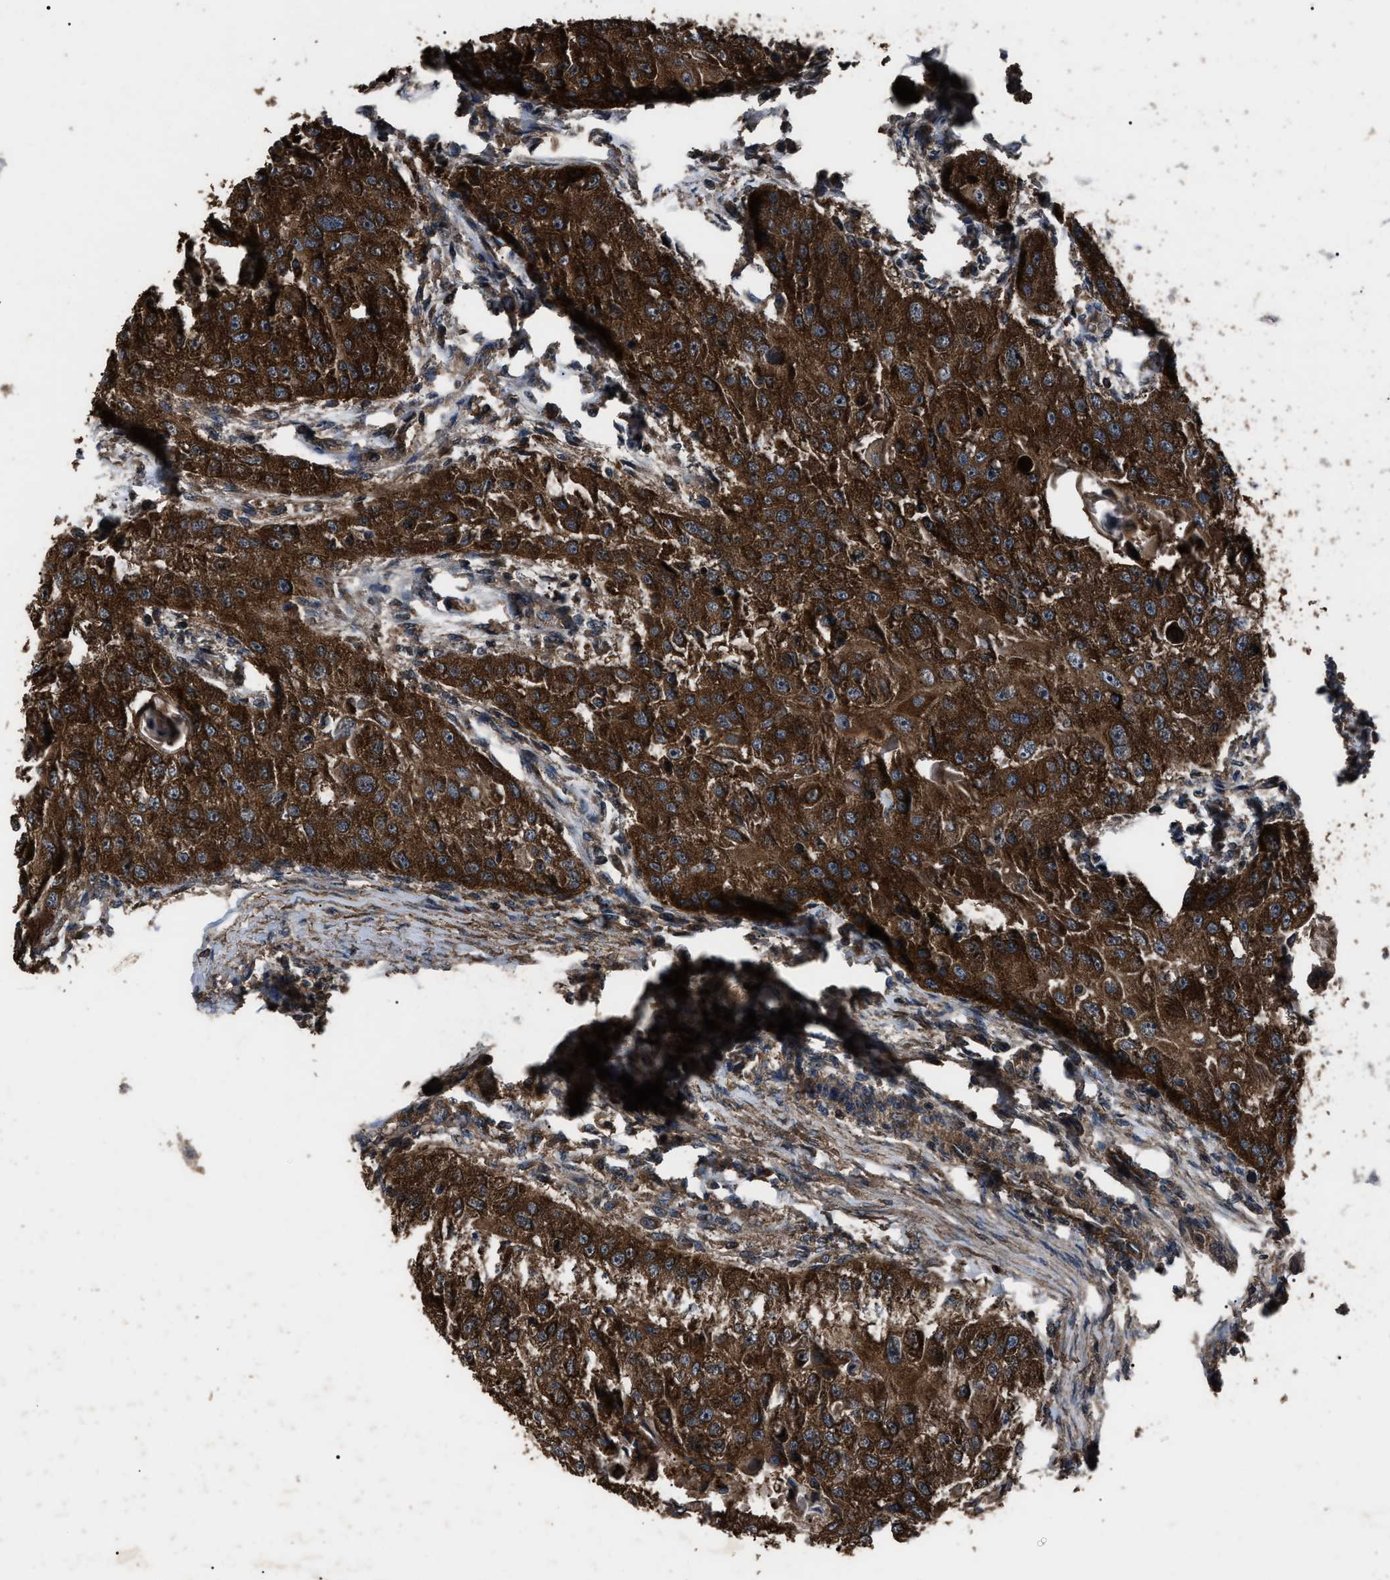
{"staining": {"intensity": "strong", "quantity": ">75%", "location": "cytoplasmic/membranous"}, "tissue": "head and neck cancer", "cell_type": "Tumor cells", "image_type": "cancer", "snomed": [{"axis": "morphology", "description": "Normal tissue, NOS"}, {"axis": "morphology", "description": "Squamous cell carcinoma, NOS"}, {"axis": "topography", "description": "Skeletal muscle"}, {"axis": "topography", "description": "Head-Neck"}], "caption": "Brown immunohistochemical staining in head and neck cancer (squamous cell carcinoma) exhibits strong cytoplasmic/membranous staining in approximately >75% of tumor cells.", "gene": "RNF216", "patient": {"sex": "male", "age": 51}}